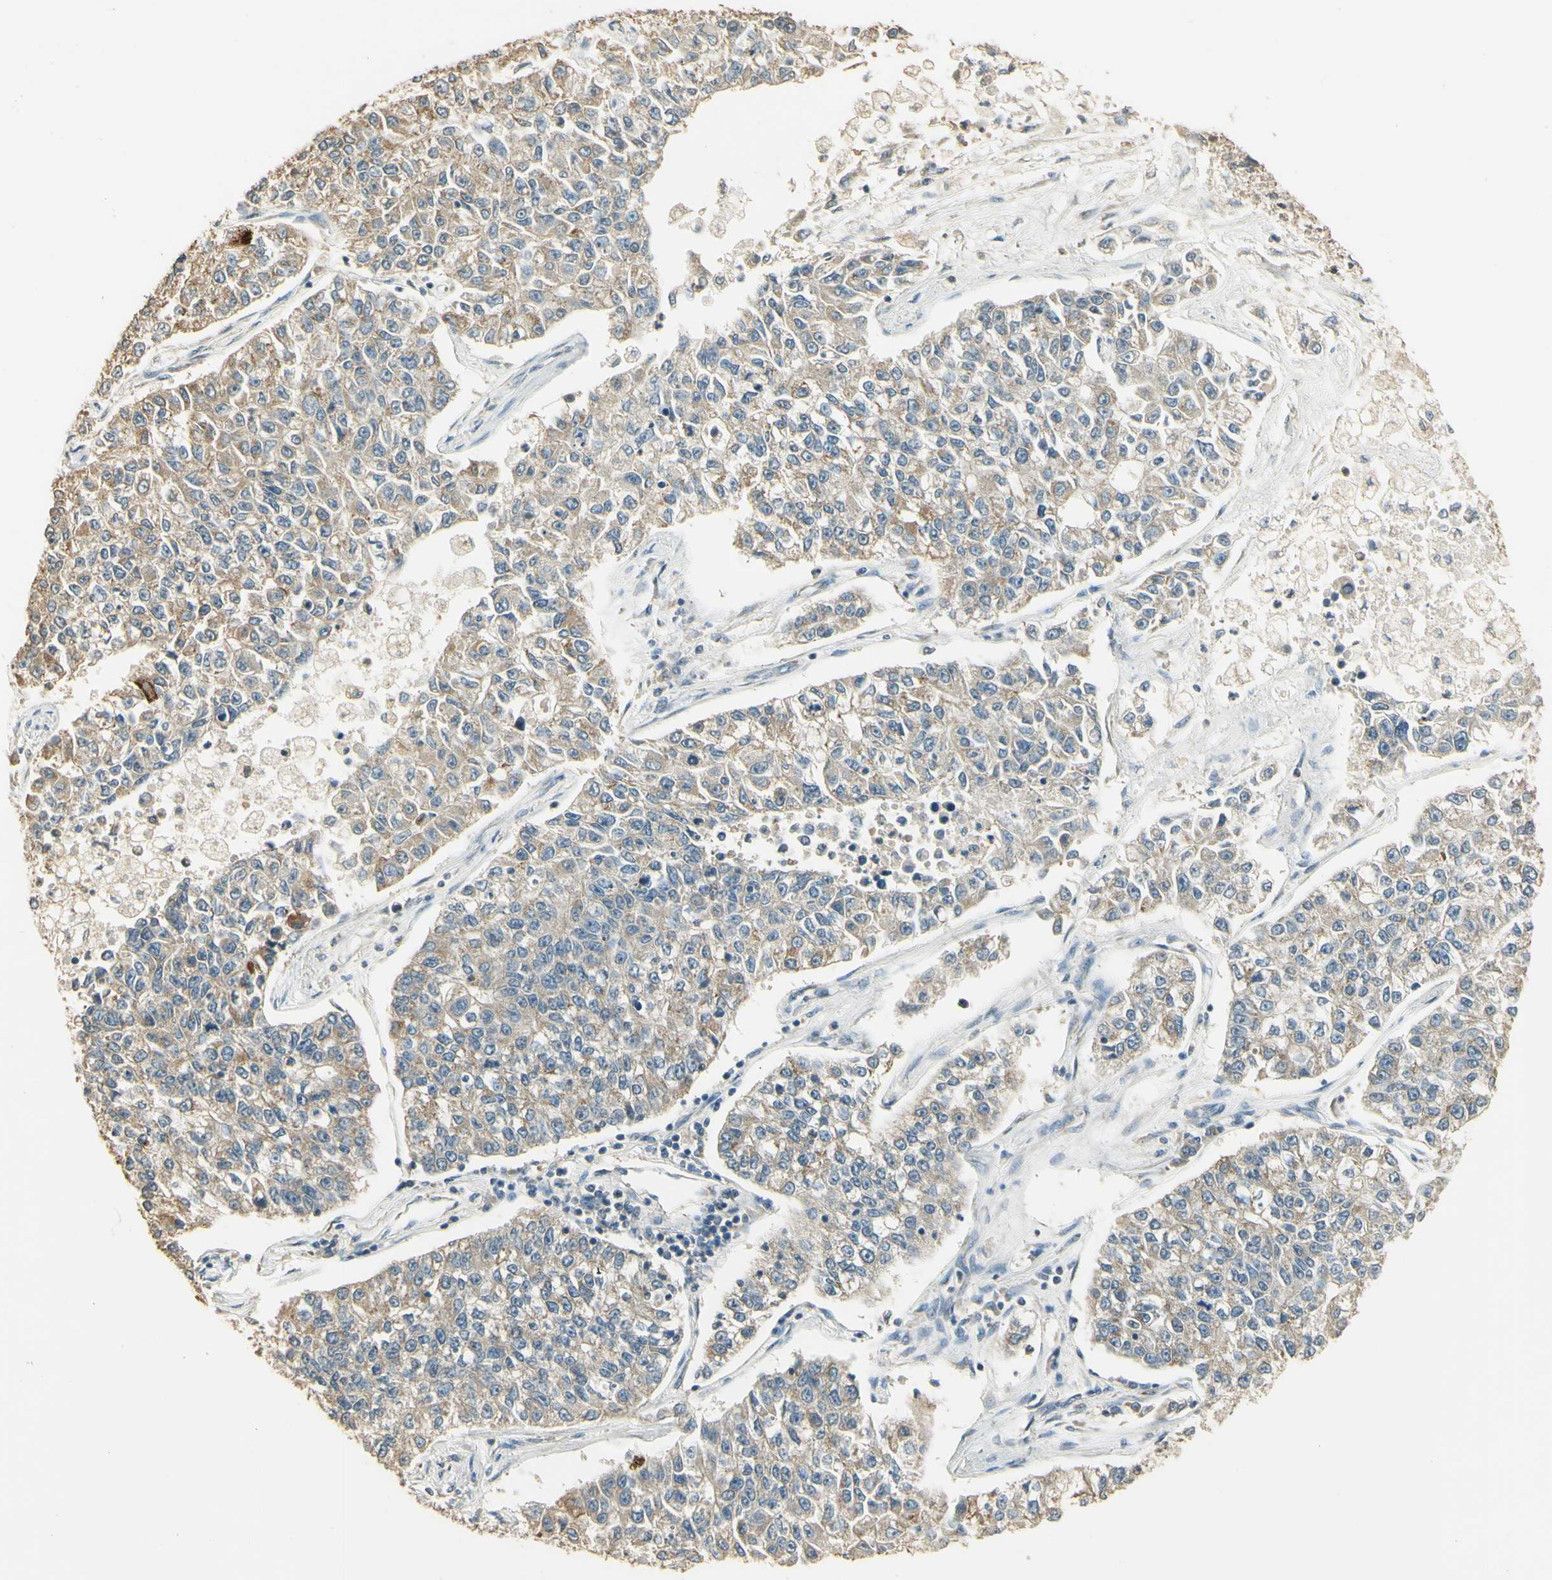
{"staining": {"intensity": "weak", "quantity": ">75%", "location": "cytoplasmic/membranous"}, "tissue": "lung cancer", "cell_type": "Tumor cells", "image_type": "cancer", "snomed": [{"axis": "morphology", "description": "Adenocarcinoma, NOS"}, {"axis": "topography", "description": "Lung"}], "caption": "Immunohistochemistry (IHC) photomicrograph of neoplastic tissue: lung cancer stained using immunohistochemistry shows low levels of weak protein expression localized specifically in the cytoplasmic/membranous of tumor cells, appearing as a cytoplasmic/membranous brown color.", "gene": "UXS1", "patient": {"sex": "male", "age": 49}}